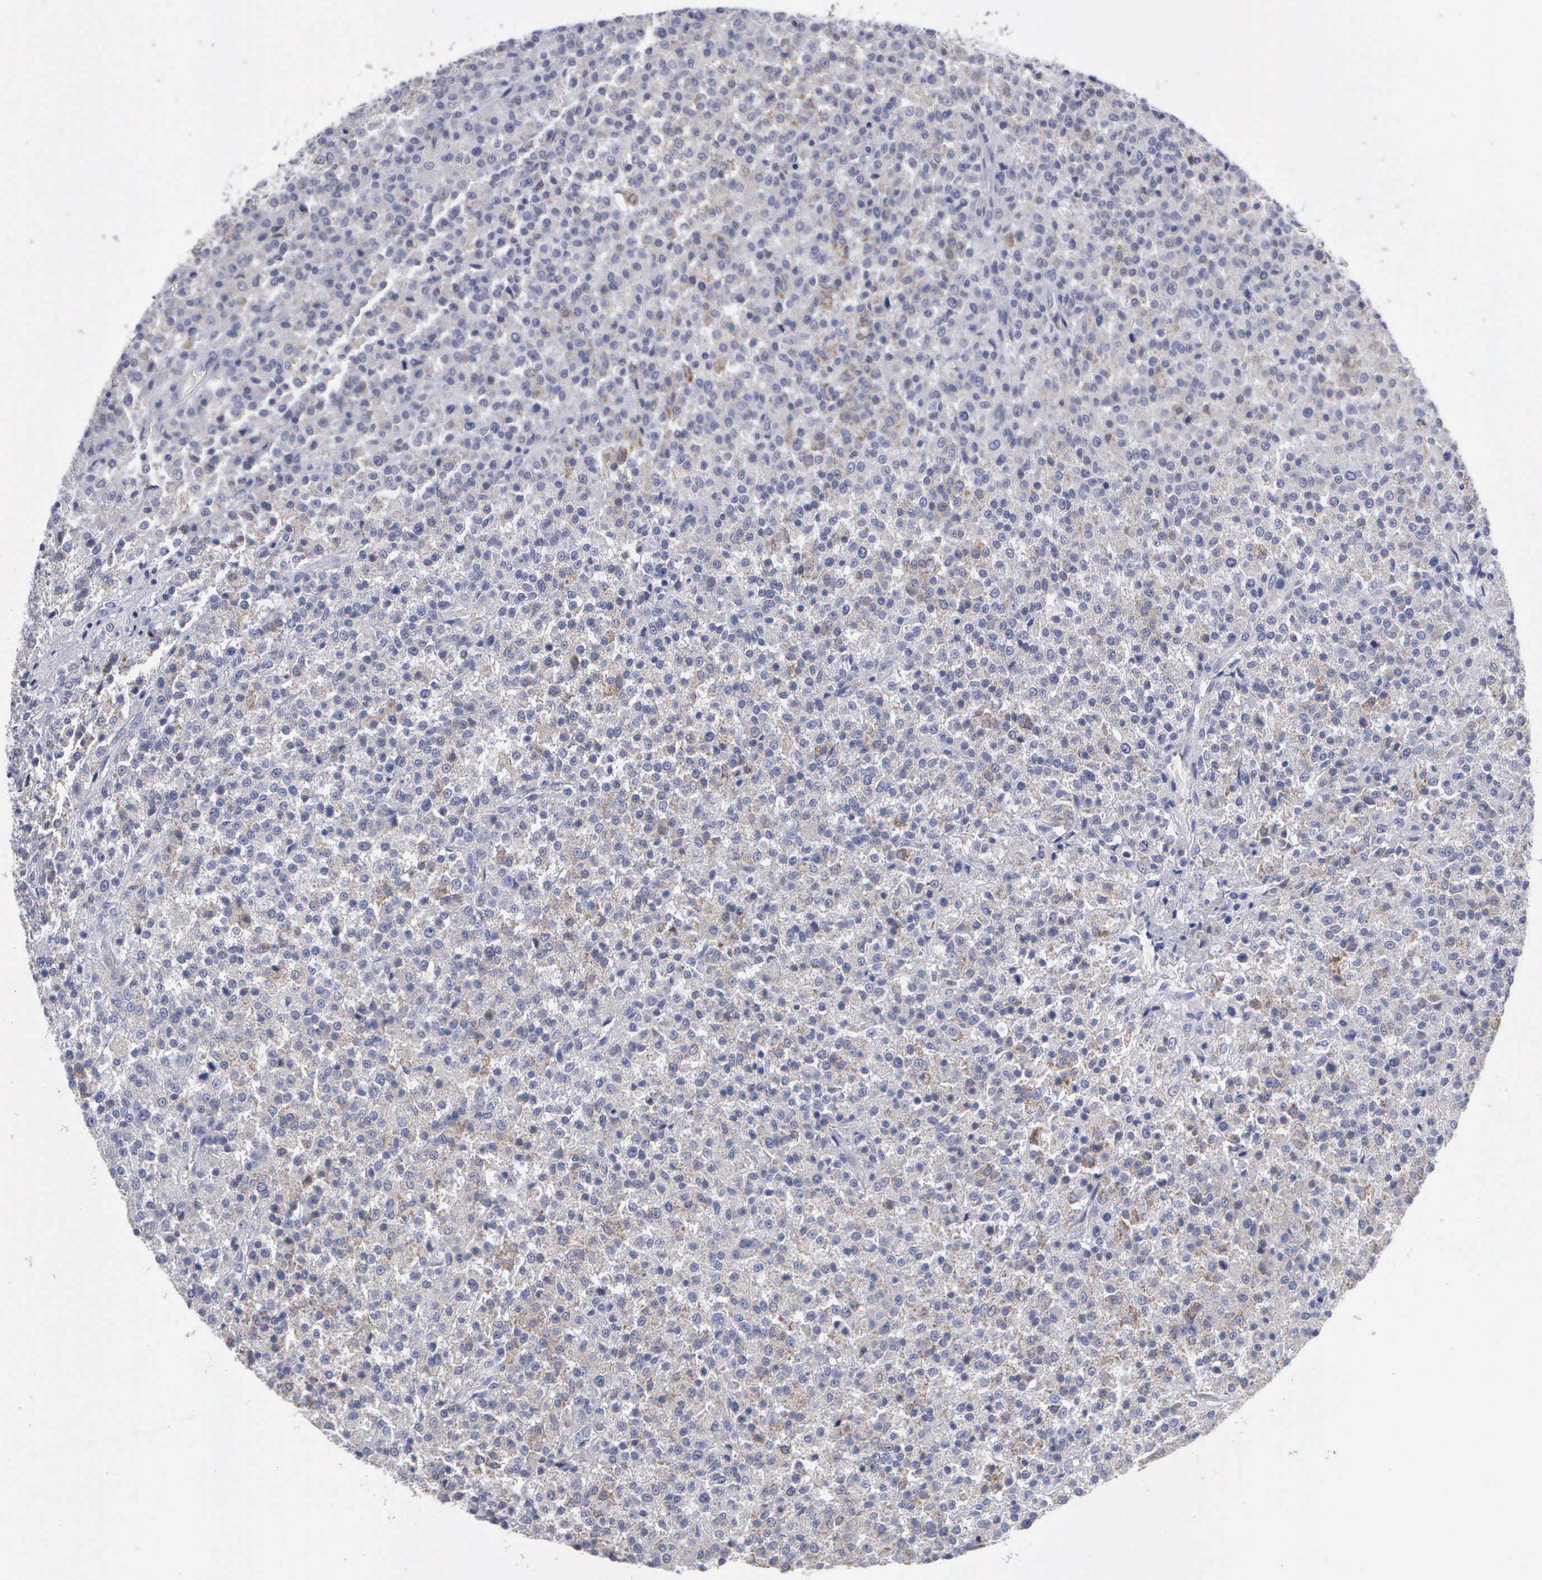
{"staining": {"intensity": "weak", "quantity": "<25%", "location": "cytoplasmic/membranous"}, "tissue": "testis cancer", "cell_type": "Tumor cells", "image_type": "cancer", "snomed": [{"axis": "morphology", "description": "Seminoma, NOS"}, {"axis": "topography", "description": "Testis"}], "caption": "High power microscopy micrograph of an immunohistochemistry photomicrograph of testis cancer, revealing no significant positivity in tumor cells.", "gene": "APOOL", "patient": {"sex": "male", "age": 59}}